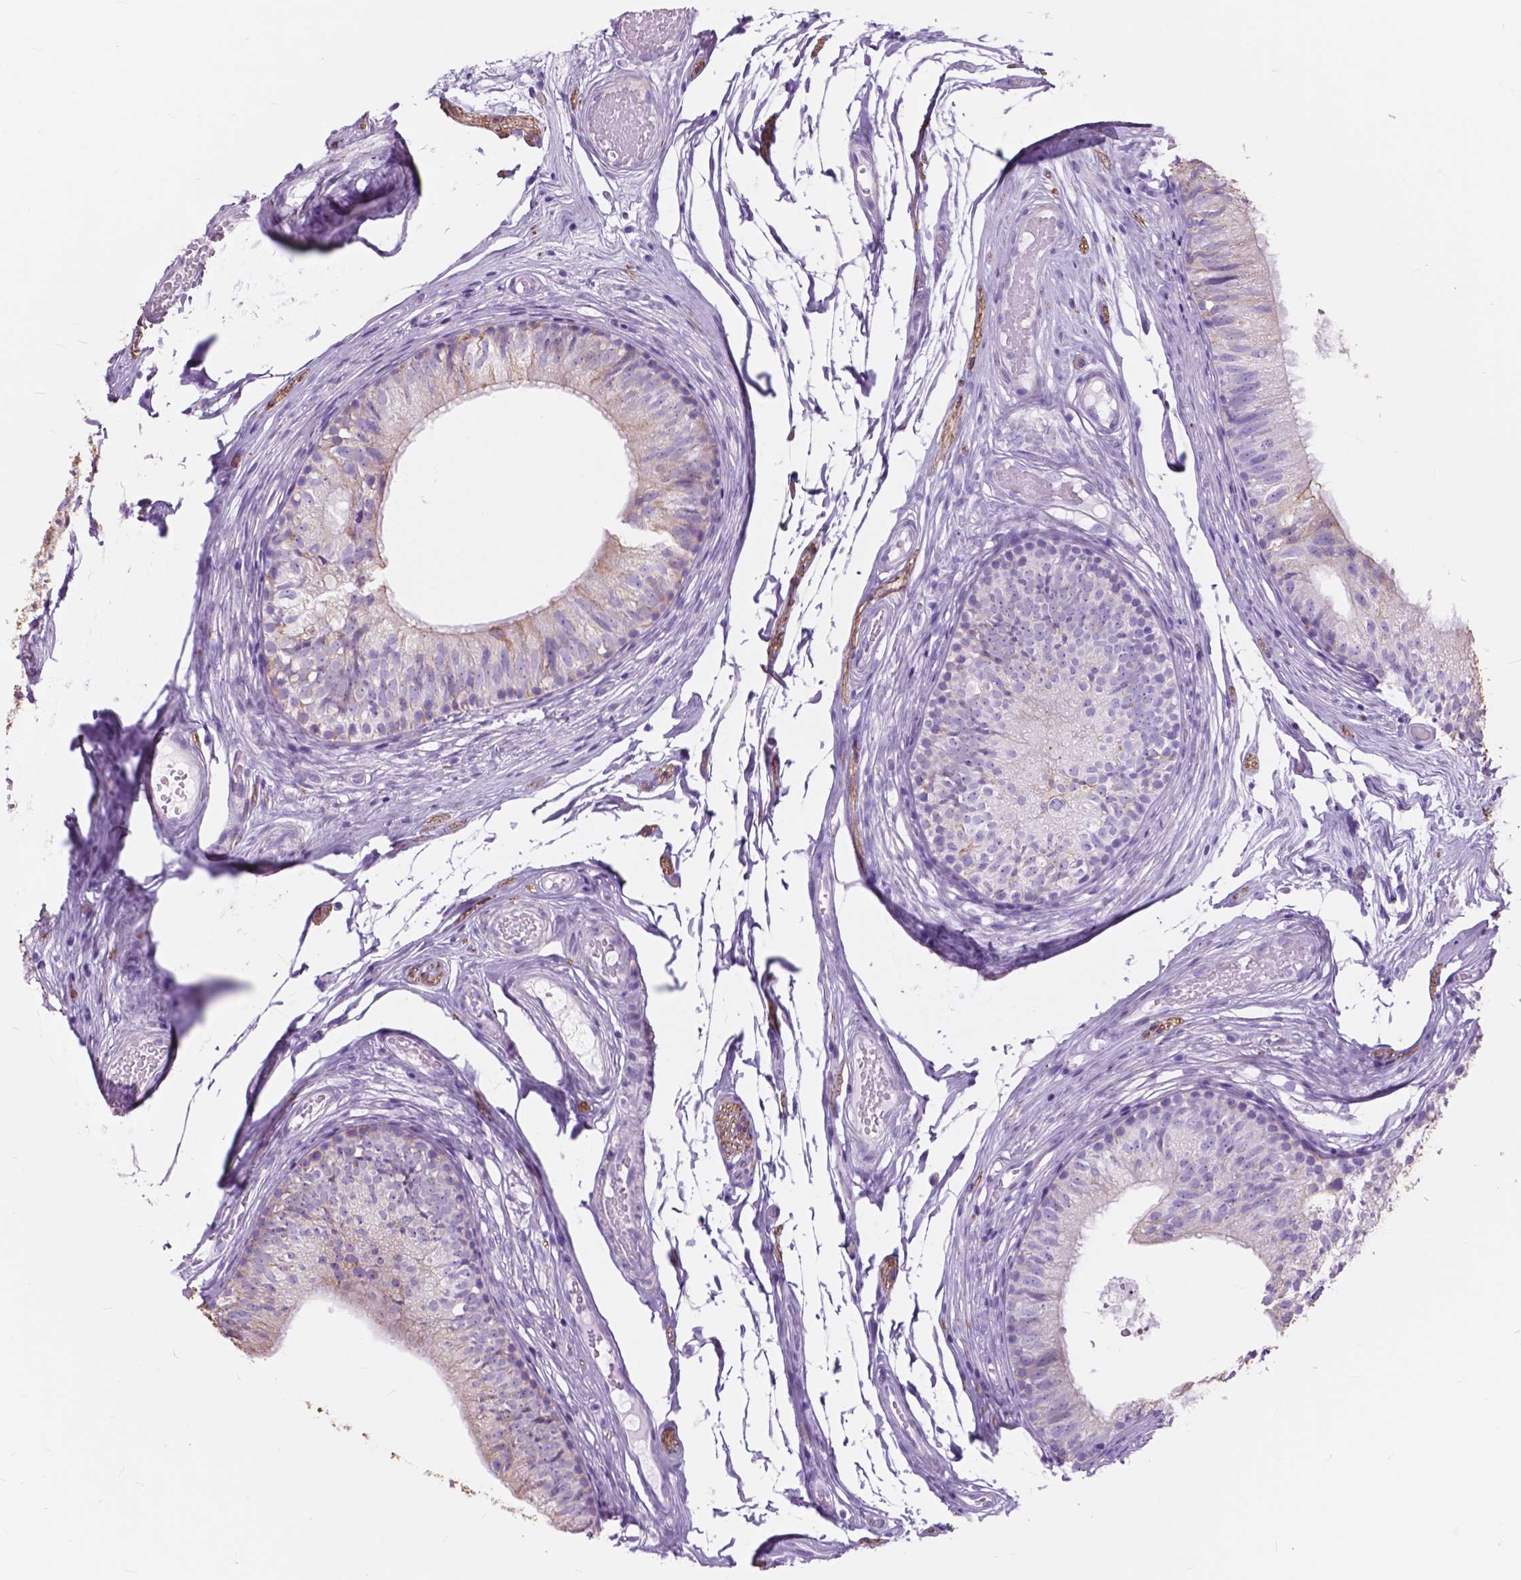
{"staining": {"intensity": "weak", "quantity": "<25%", "location": "cytoplasmic/membranous"}, "tissue": "epididymis", "cell_type": "Glandular cells", "image_type": "normal", "snomed": [{"axis": "morphology", "description": "Normal tissue, NOS"}, {"axis": "topography", "description": "Epididymis"}], "caption": "Glandular cells are negative for protein expression in unremarkable human epididymis. (DAB (3,3'-diaminobenzidine) immunohistochemistry (IHC), high magnification).", "gene": "FXYD2", "patient": {"sex": "male", "age": 29}}